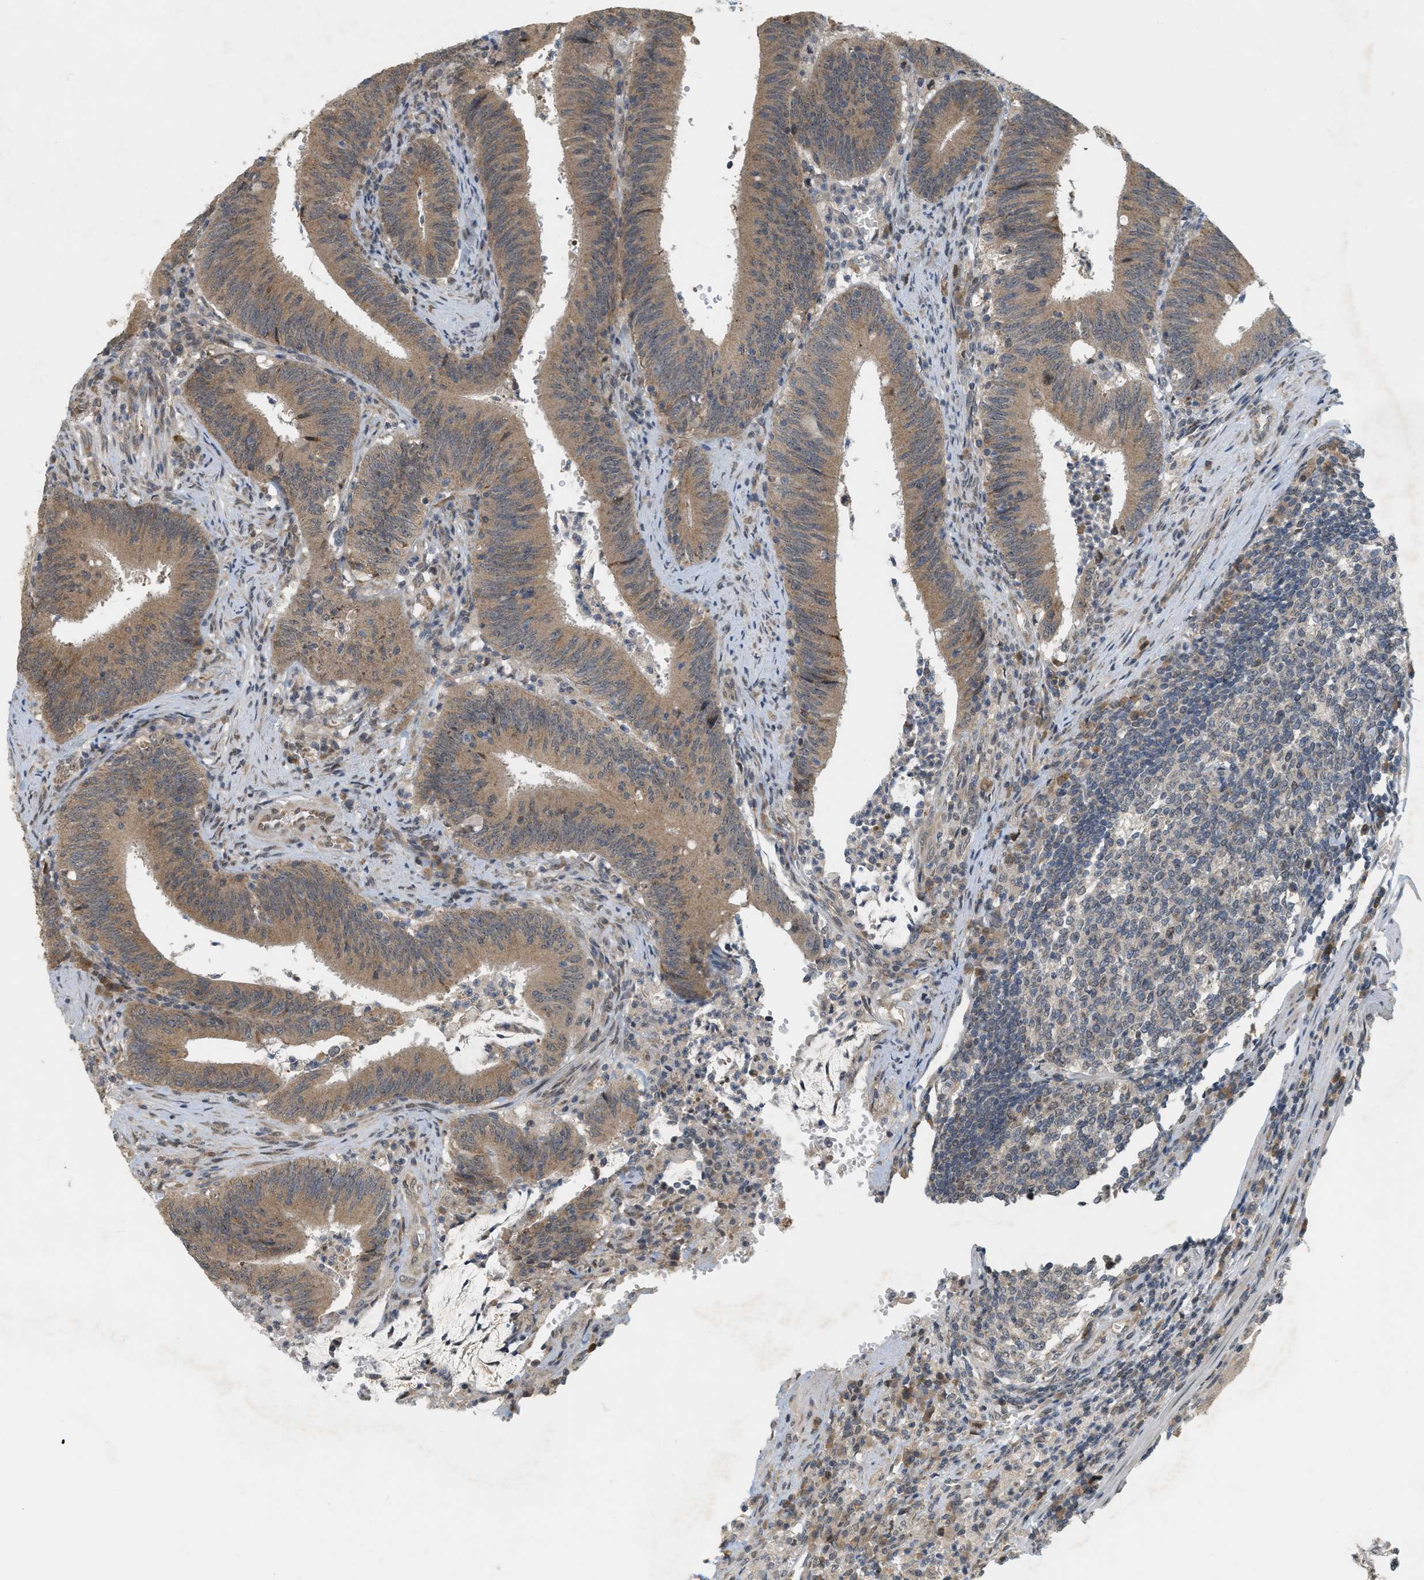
{"staining": {"intensity": "moderate", "quantity": ">75%", "location": "cytoplasmic/membranous"}, "tissue": "colorectal cancer", "cell_type": "Tumor cells", "image_type": "cancer", "snomed": [{"axis": "morphology", "description": "Normal tissue, NOS"}, {"axis": "morphology", "description": "Adenocarcinoma, NOS"}, {"axis": "topography", "description": "Rectum"}], "caption": "Protein staining shows moderate cytoplasmic/membranous staining in about >75% of tumor cells in adenocarcinoma (colorectal).", "gene": "PRKD1", "patient": {"sex": "female", "age": 66}}